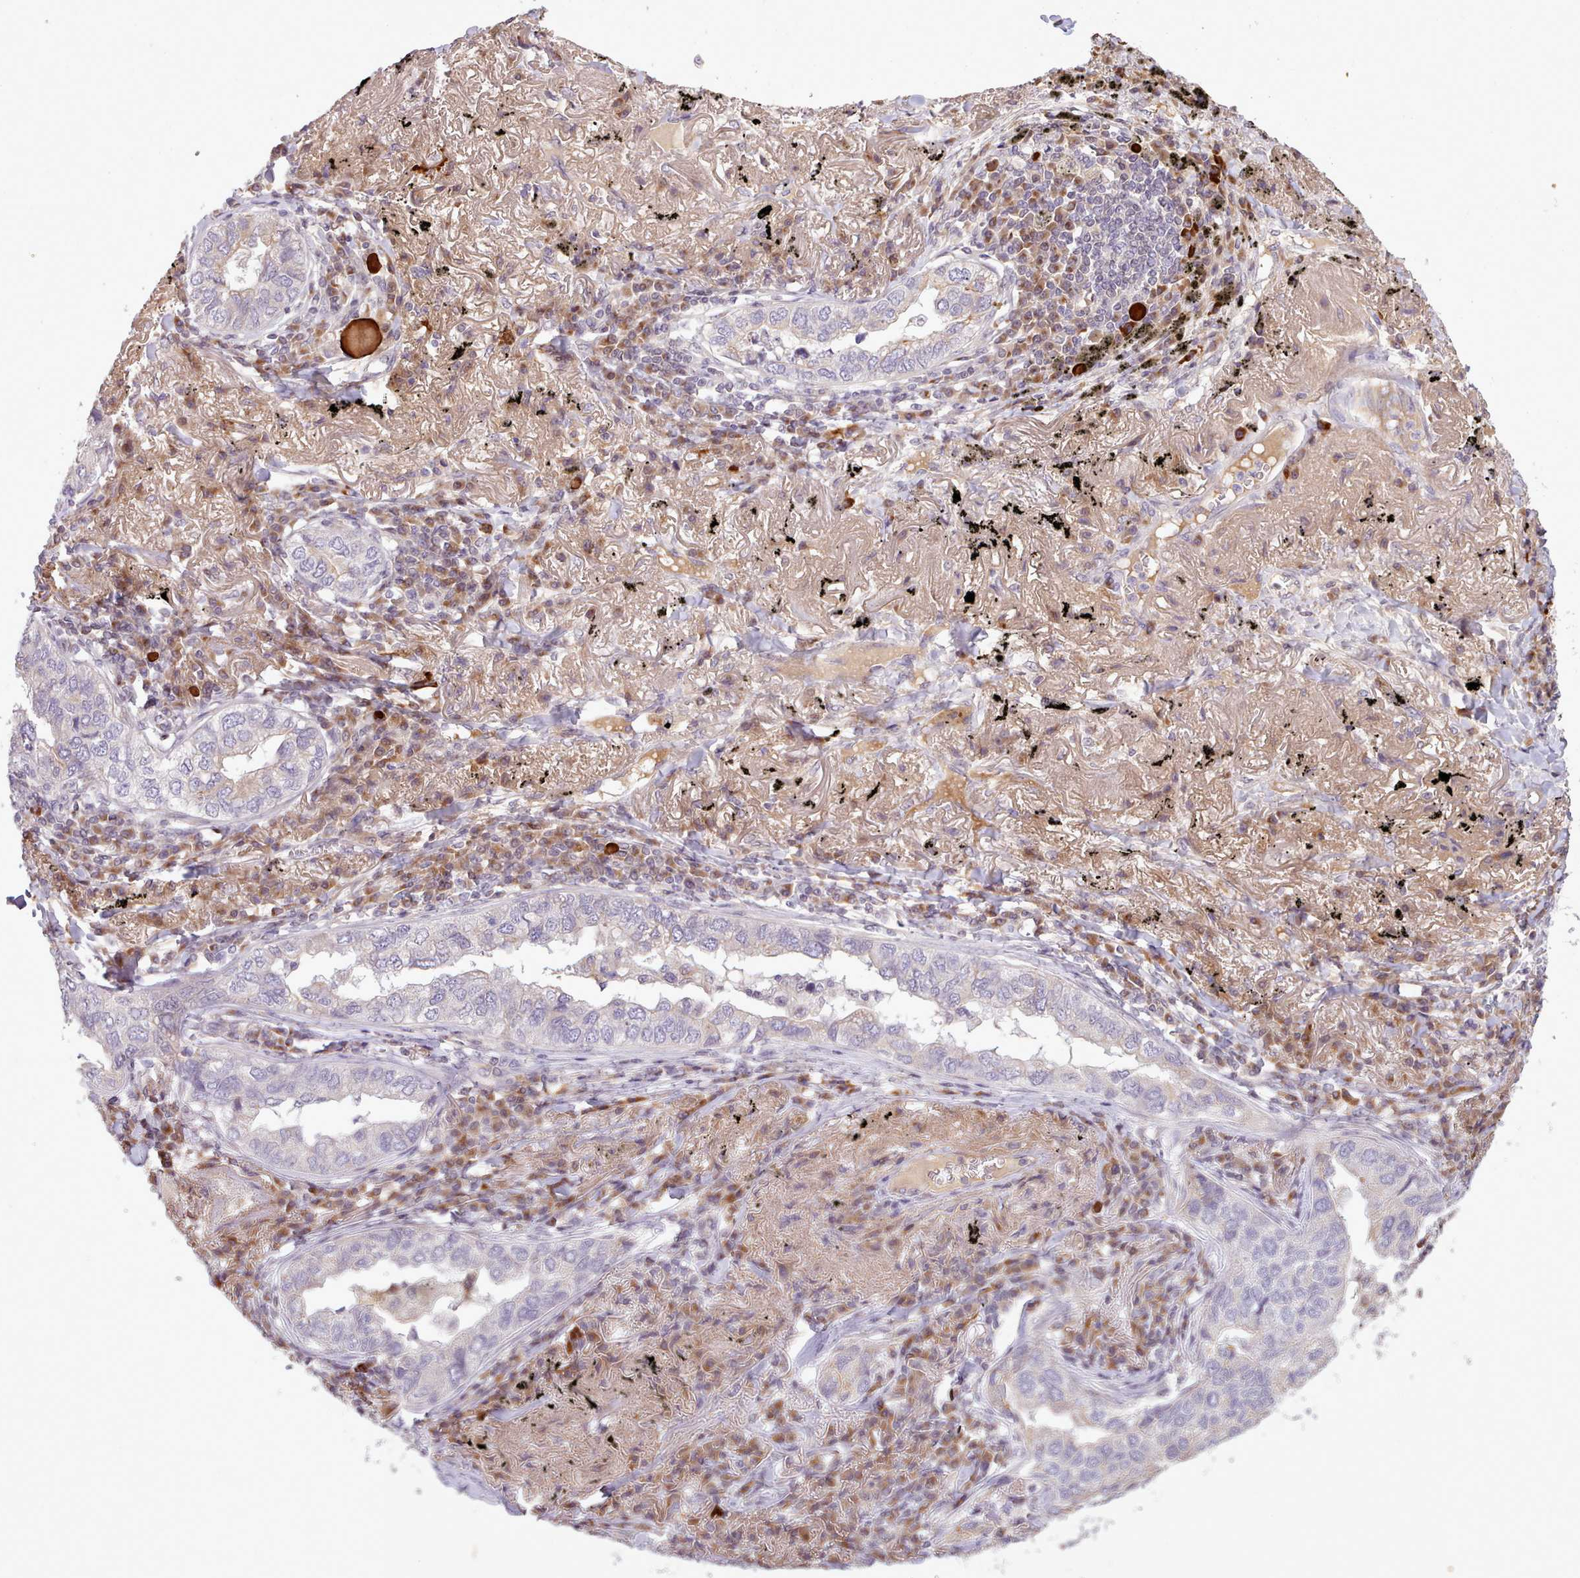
{"staining": {"intensity": "negative", "quantity": "none", "location": "none"}, "tissue": "lung cancer", "cell_type": "Tumor cells", "image_type": "cancer", "snomed": [{"axis": "morphology", "description": "Adenocarcinoma, NOS"}, {"axis": "topography", "description": "Lung"}], "caption": "Lung cancer stained for a protein using immunohistochemistry (IHC) displays no staining tumor cells.", "gene": "NMRK1", "patient": {"sex": "male", "age": 65}}